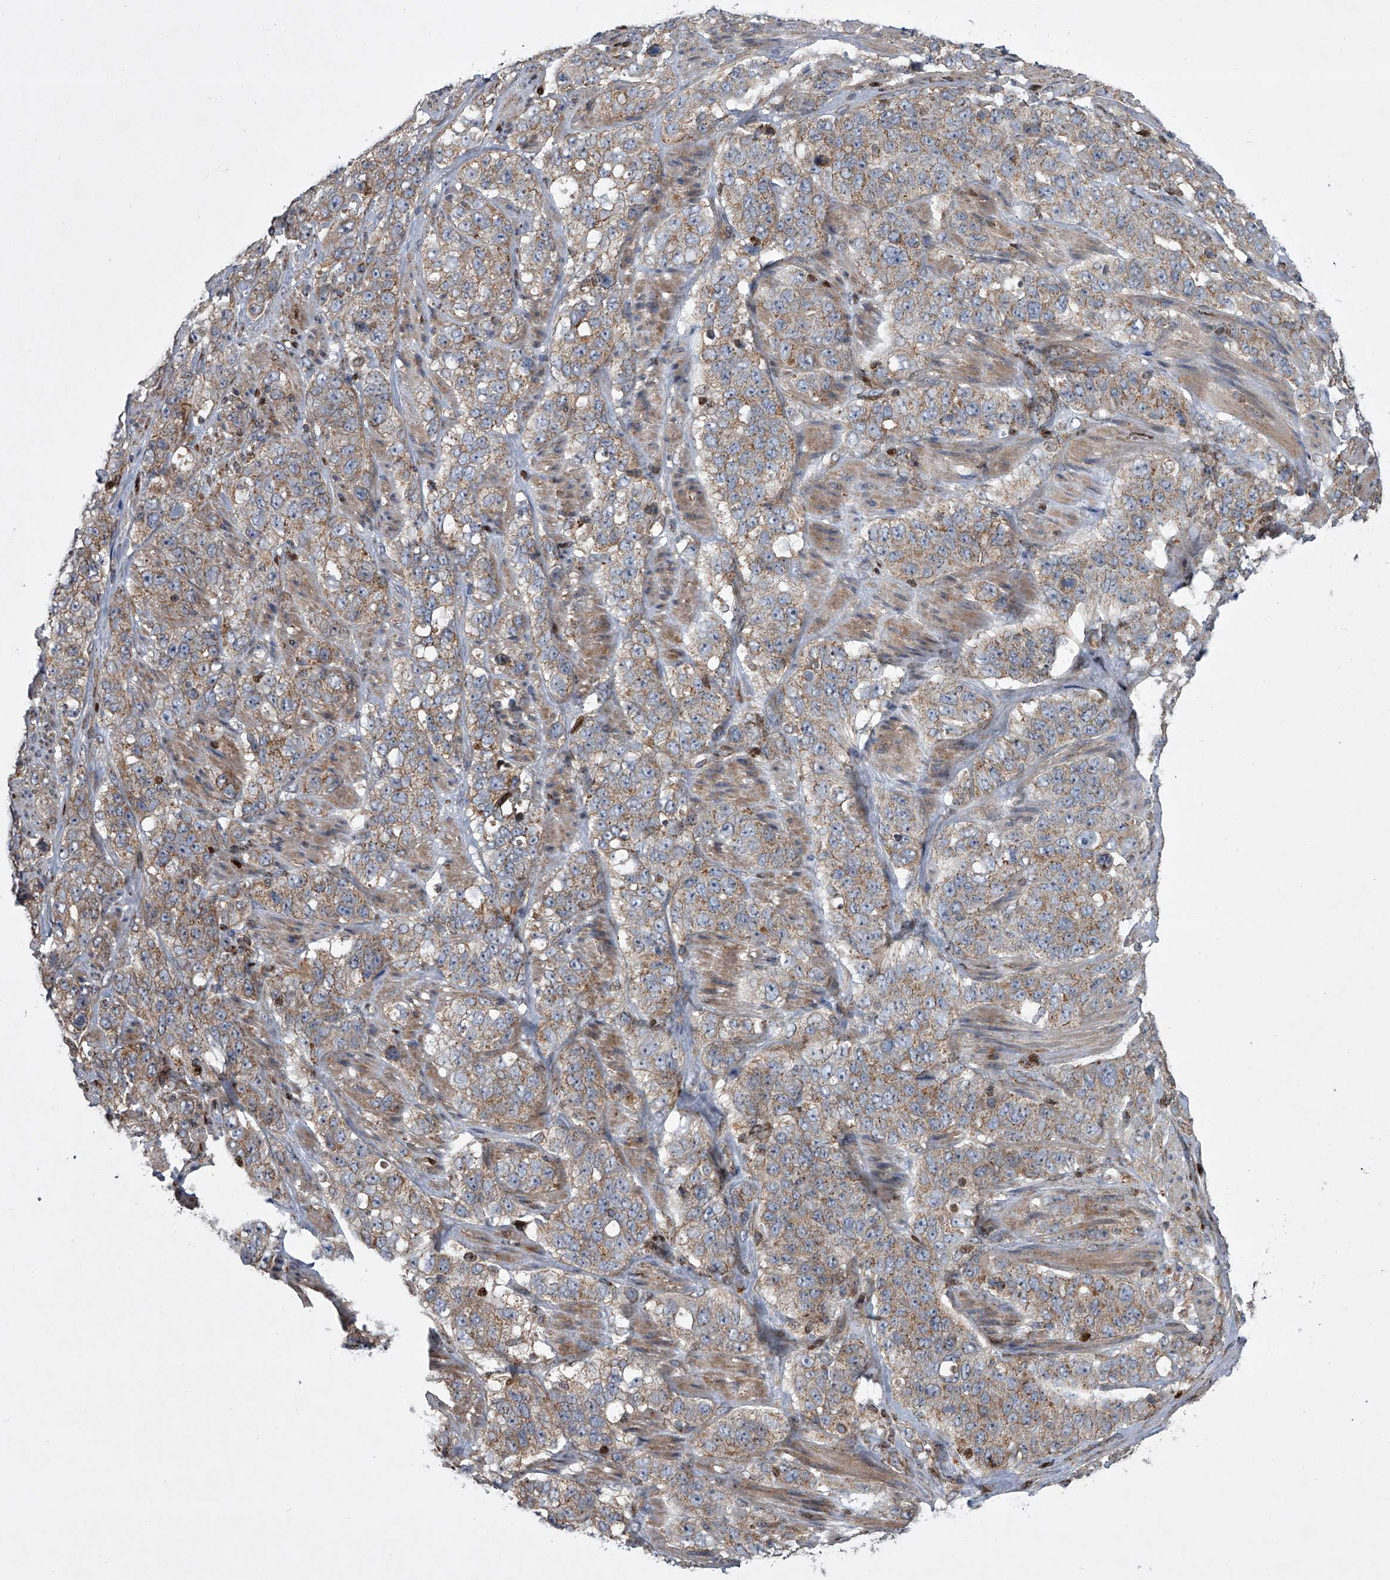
{"staining": {"intensity": "weak", "quantity": ">75%", "location": "cytoplasmic/membranous"}, "tissue": "stomach cancer", "cell_type": "Tumor cells", "image_type": "cancer", "snomed": [{"axis": "morphology", "description": "Adenocarcinoma, NOS"}, {"axis": "topography", "description": "Stomach"}], "caption": "Immunohistochemical staining of human stomach cancer (adenocarcinoma) shows low levels of weak cytoplasmic/membranous protein positivity in approximately >75% of tumor cells.", "gene": "STRADA", "patient": {"sex": "male", "age": 48}}